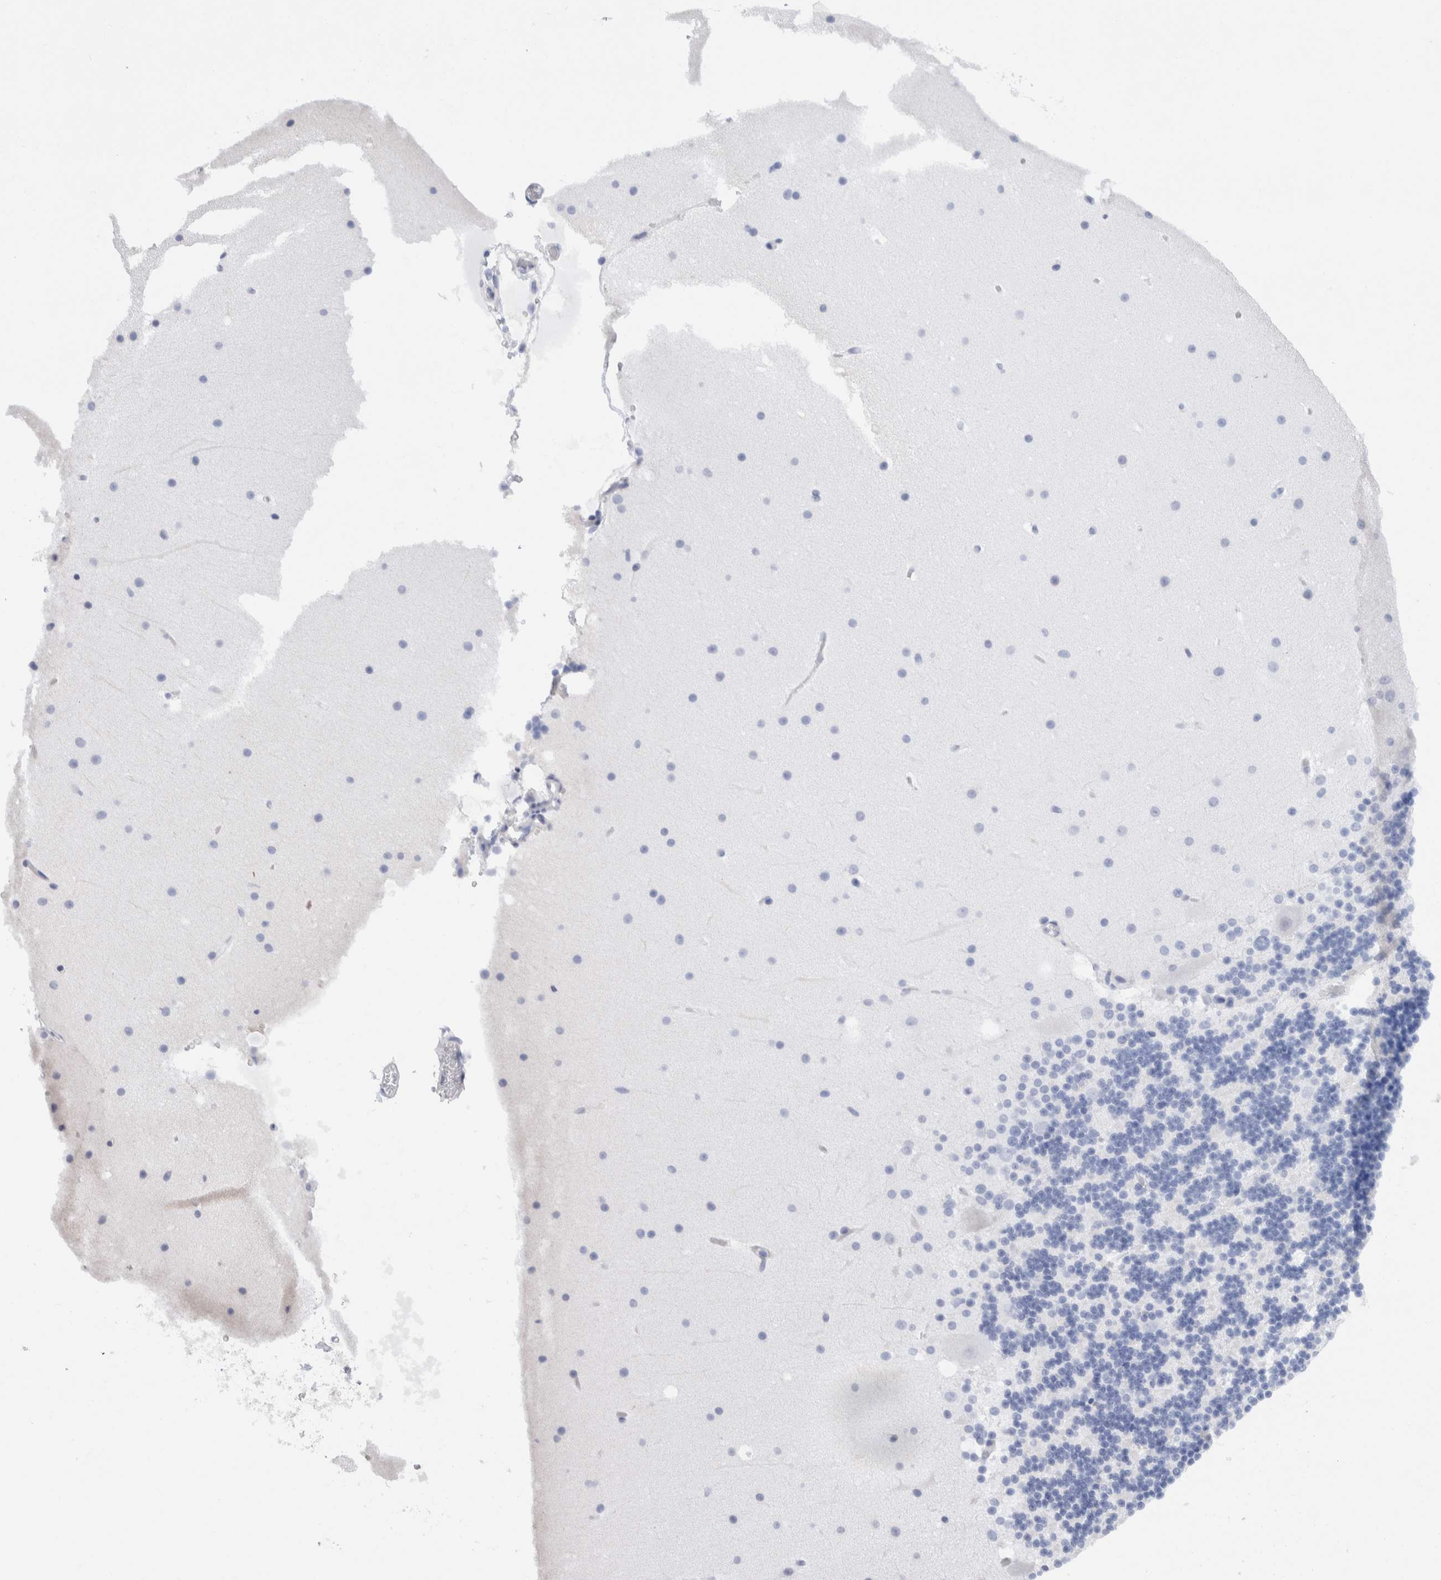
{"staining": {"intensity": "negative", "quantity": "none", "location": "none"}, "tissue": "cerebellum", "cell_type": "Cells in granular layer", "image_type": "normal", "snomed": [{"axis": "morphology", "description": "Normal tissue, NOS"}, {"axis": "topography", "description": "Cerebellum"}], "caption": "Cells in granular layer are negative for brown protein staining in unremarkable cerebellum. (Immunohistochemistry (ihc), brightfield microscopy, high magnification).", "gene": "METRNL", "patient": {"sex": "male", "age": 57}}